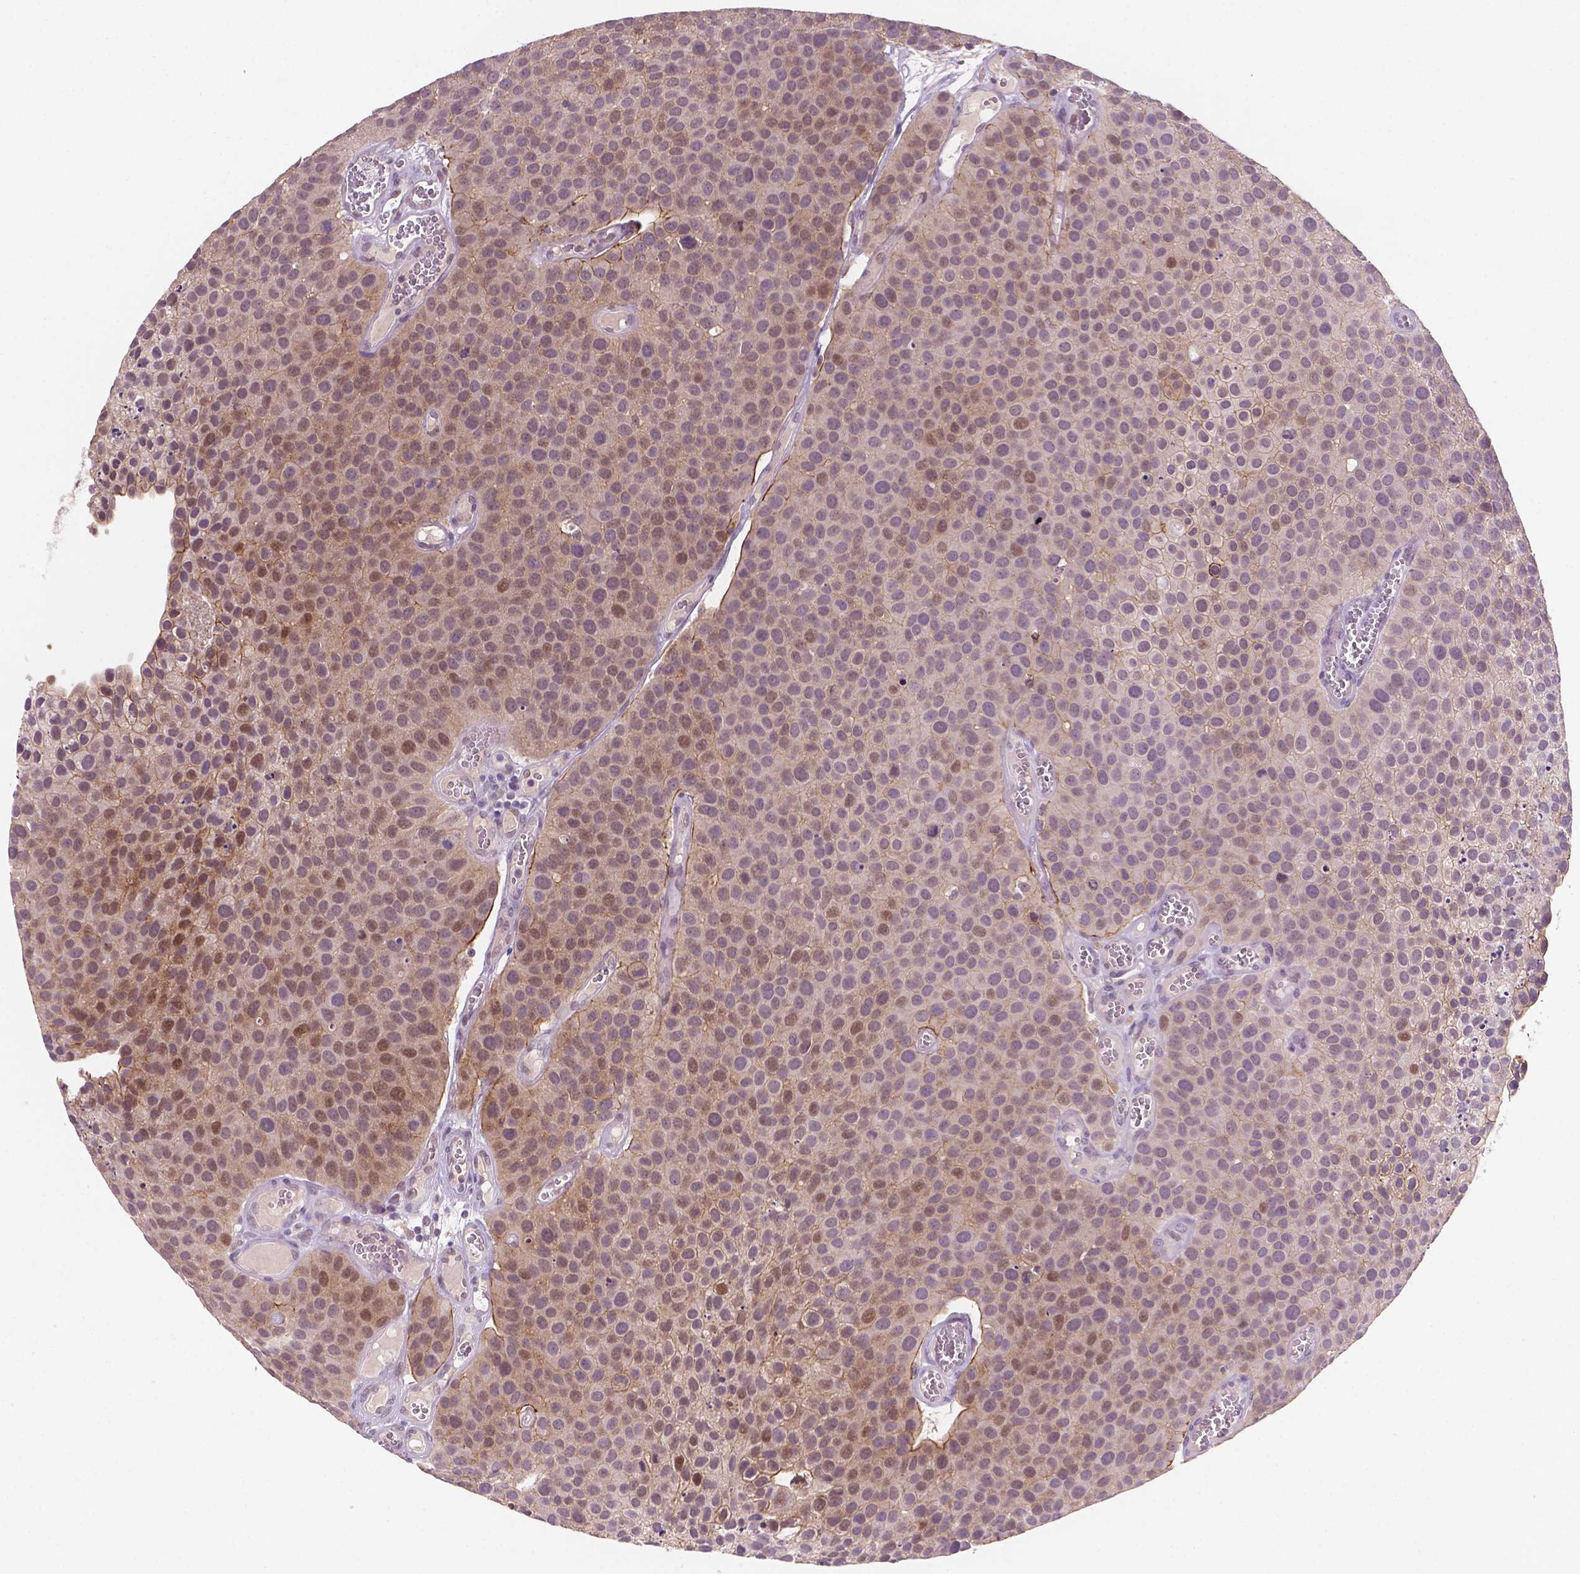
{"staining": {"intensity": "moderate", "quantity": "<25%", "location": "cytoplasmic/membranous,nuclear"}, "tissue": "urothelial cancer", "cell_type": "Tumor cells", "image_type": "cancer", "snomed": [{"axis": "morphology", "description": "Urothelial carcinoma, Low grade"}, {"axis": "topography", "description": "Urinary bladder"}], "caption": "This image displays IHC staining of human urothelial carcinoma (low-grade), with low moderate cytoplasmic/membranous and nuclear positivity in approximately <25% of tumor cells.", "gene": "GXYLT2", "patient": {"sex": "female", "age": 69}}